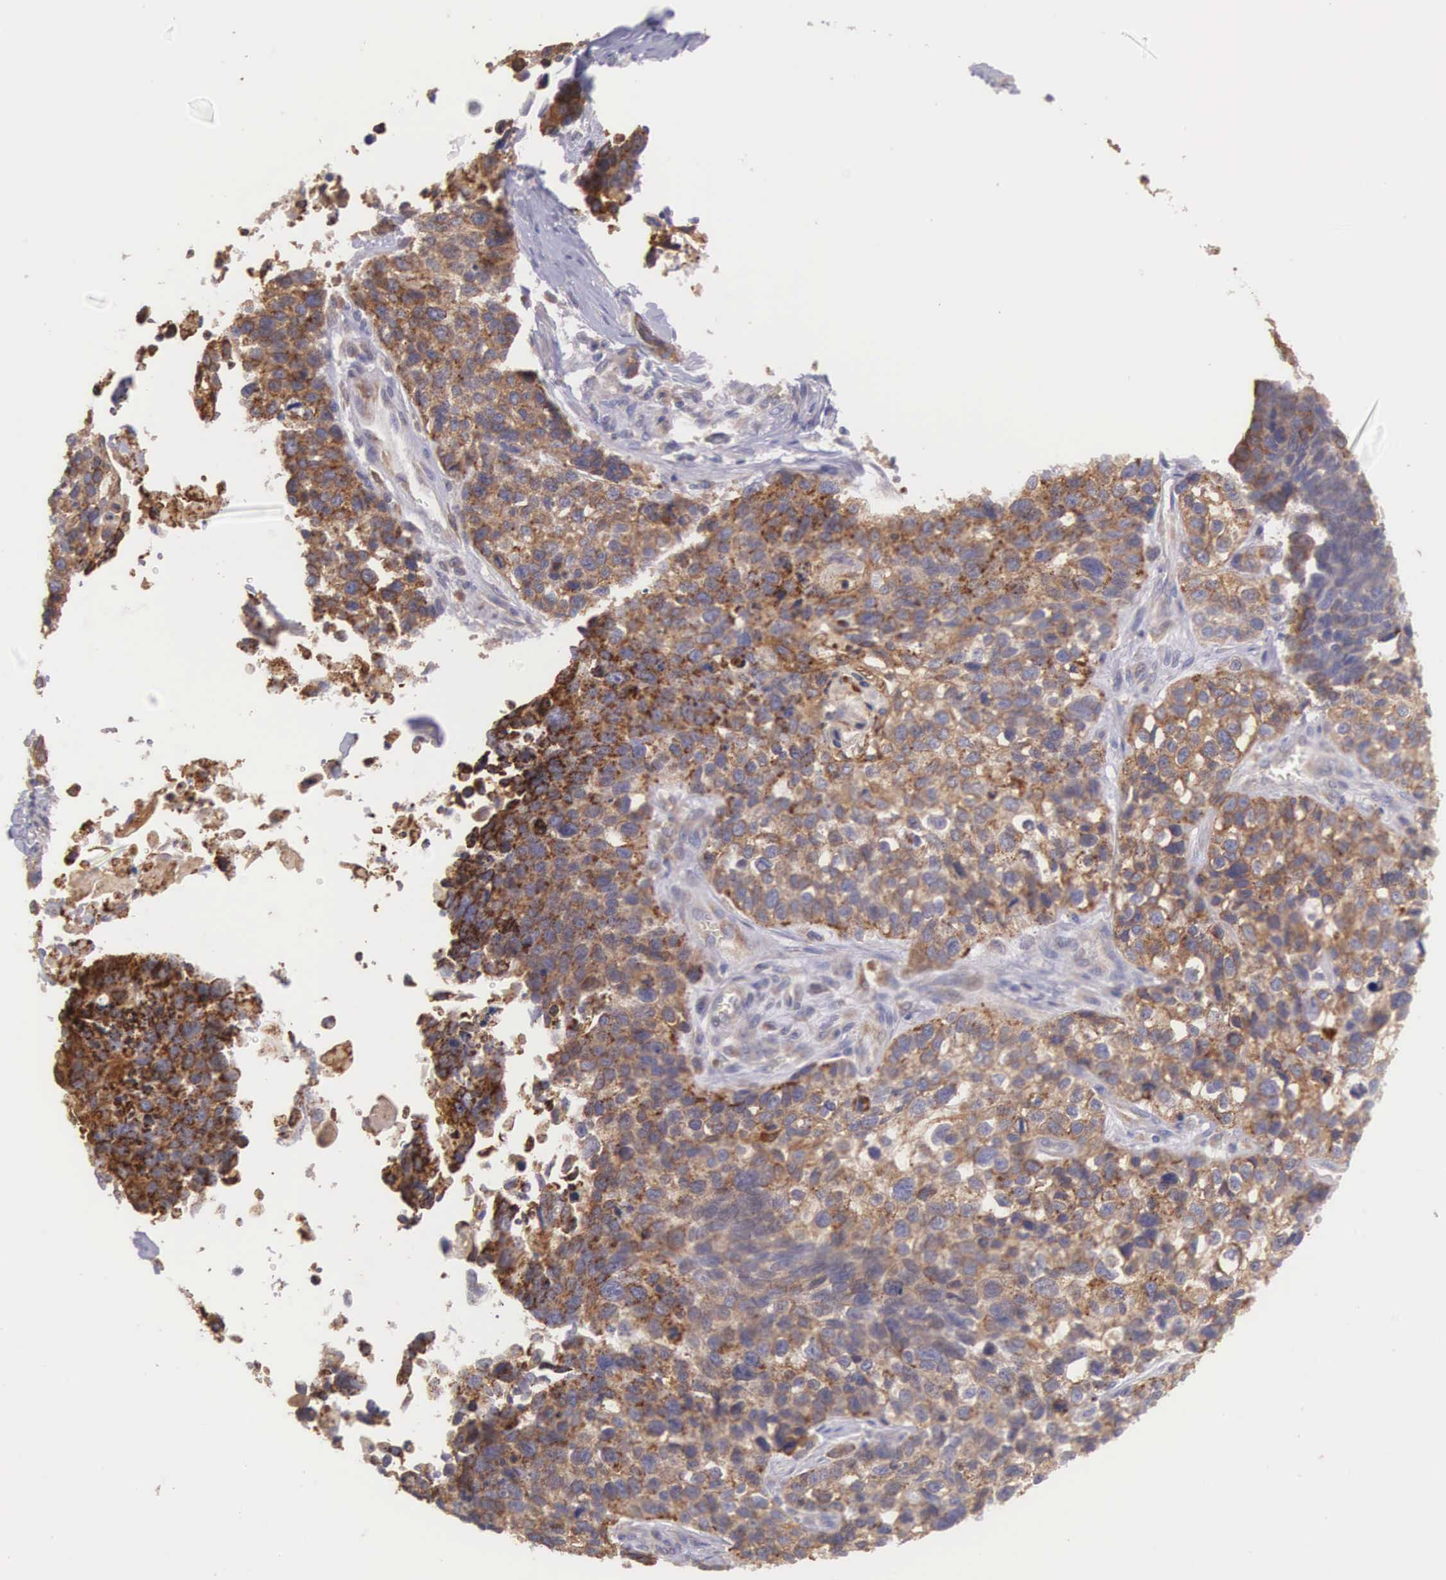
{"staining": {"intensity": "strong", "quantity": ">75%", "location": "cytoplasmic/membranous"}, "tissue": "lung cancer", "cell_type": "Tumor cells", "image_type": "cancer", "snomed": [{"axis": "morphology", "description": "Squamous cell carcinoma, NOS"}, {"axis": "topography", "description": "Lymph node"}, {"axis": "topography", "description": "Lung"}], "caption": "Immunohistochemical staining of squamous cell carcinoma (lung) displays high levels of strong cytoplasmic/membranous positivity in approximately >75% of tumor cells.", "gene": "NSDHL", "patient": {"sex": "male", "age": 74}}